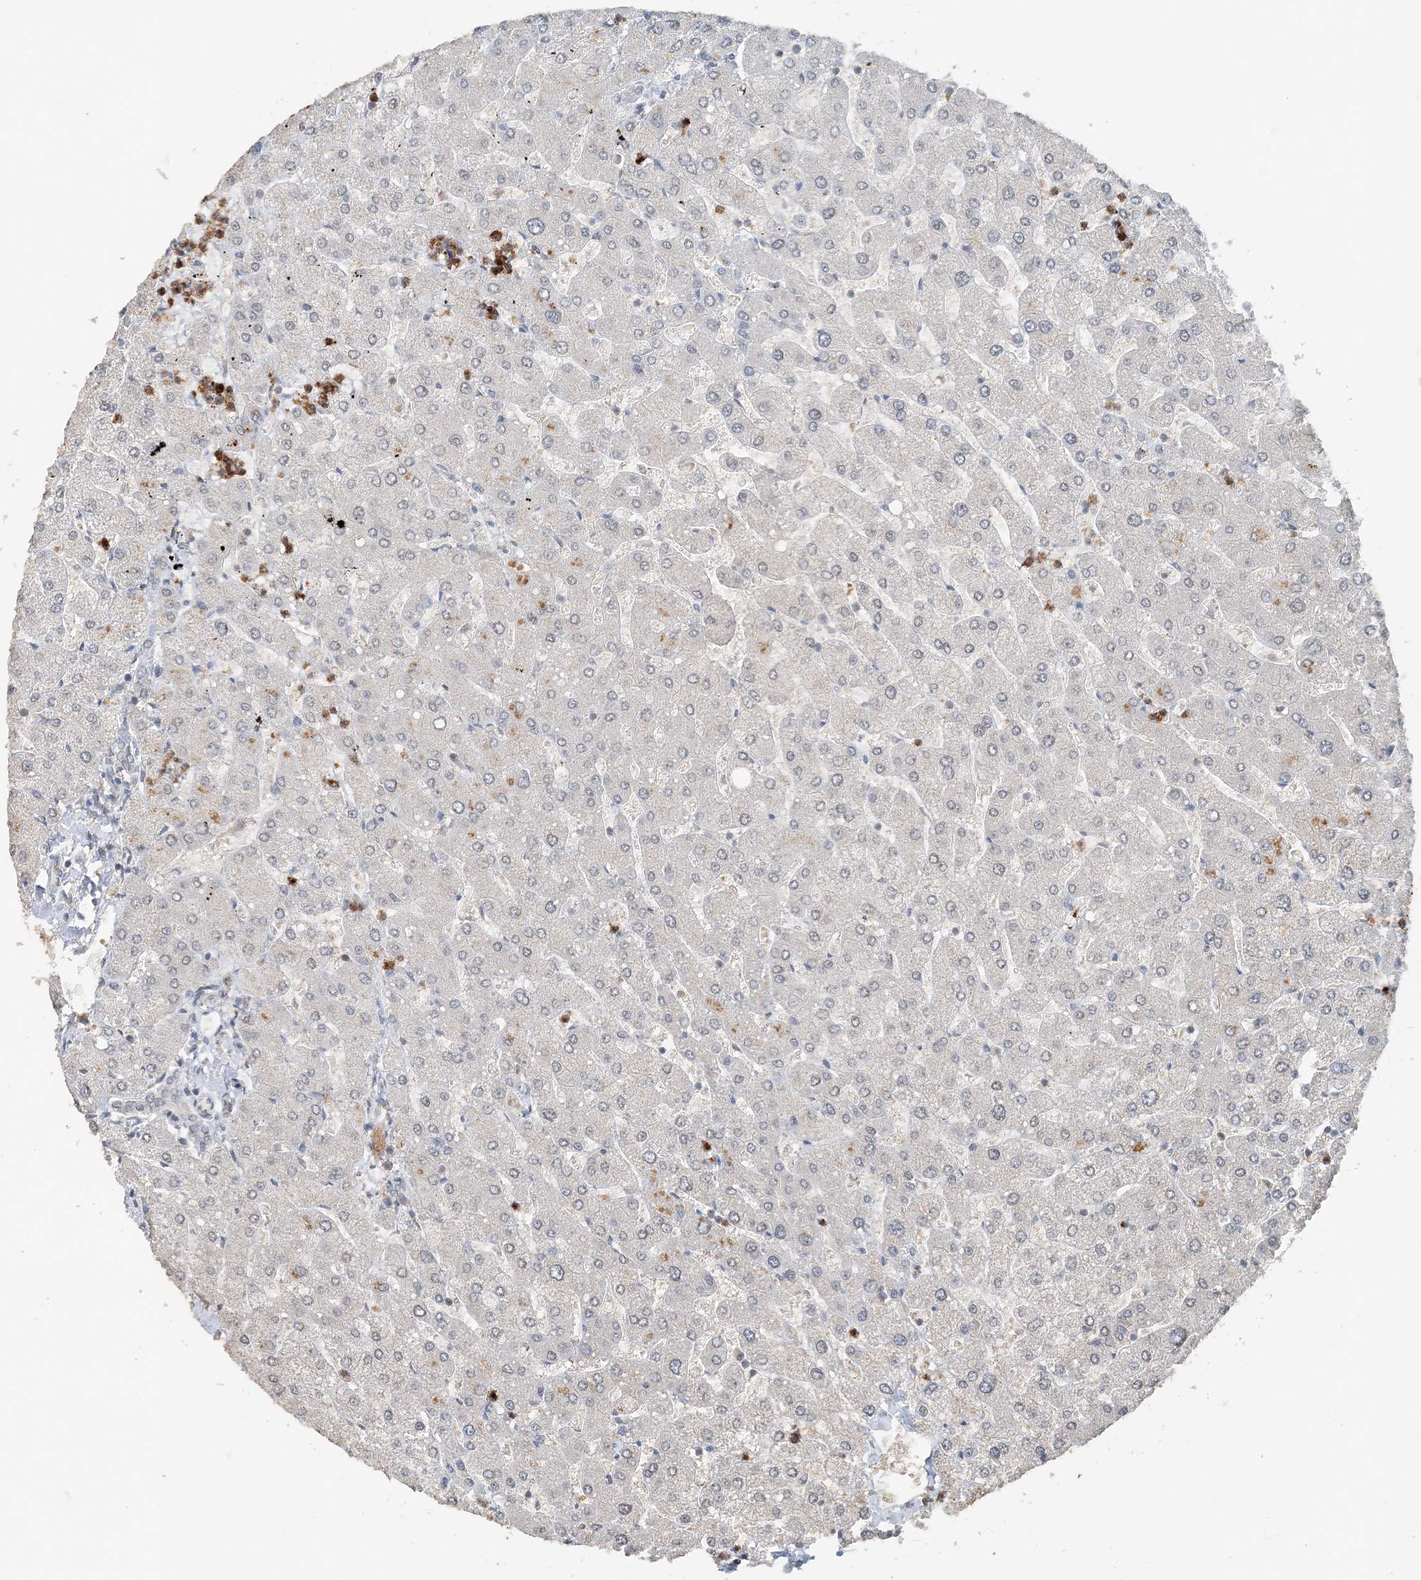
{"staining": {"intensity": "negative", "quantity": "none", "location": "none"}, "tissue": "liver", "cell_type": "Cholangiocytes", "image_type": "normal", "snomed": [{"axis": "morphology", "description": "Normal tissue, NOS"}, {"axis": "topography", "description": "Liver"}], "caption": "This is a micrograph of IHC staining of unremarkable liver, which shows no expression in cholangiocytes. (Brightfield microscopy of DAB (3,3'-diaminobenzidine) IHC at high magnification).", "gene": "FAM110A", "patient": {"sex": "male", "age": 55}}